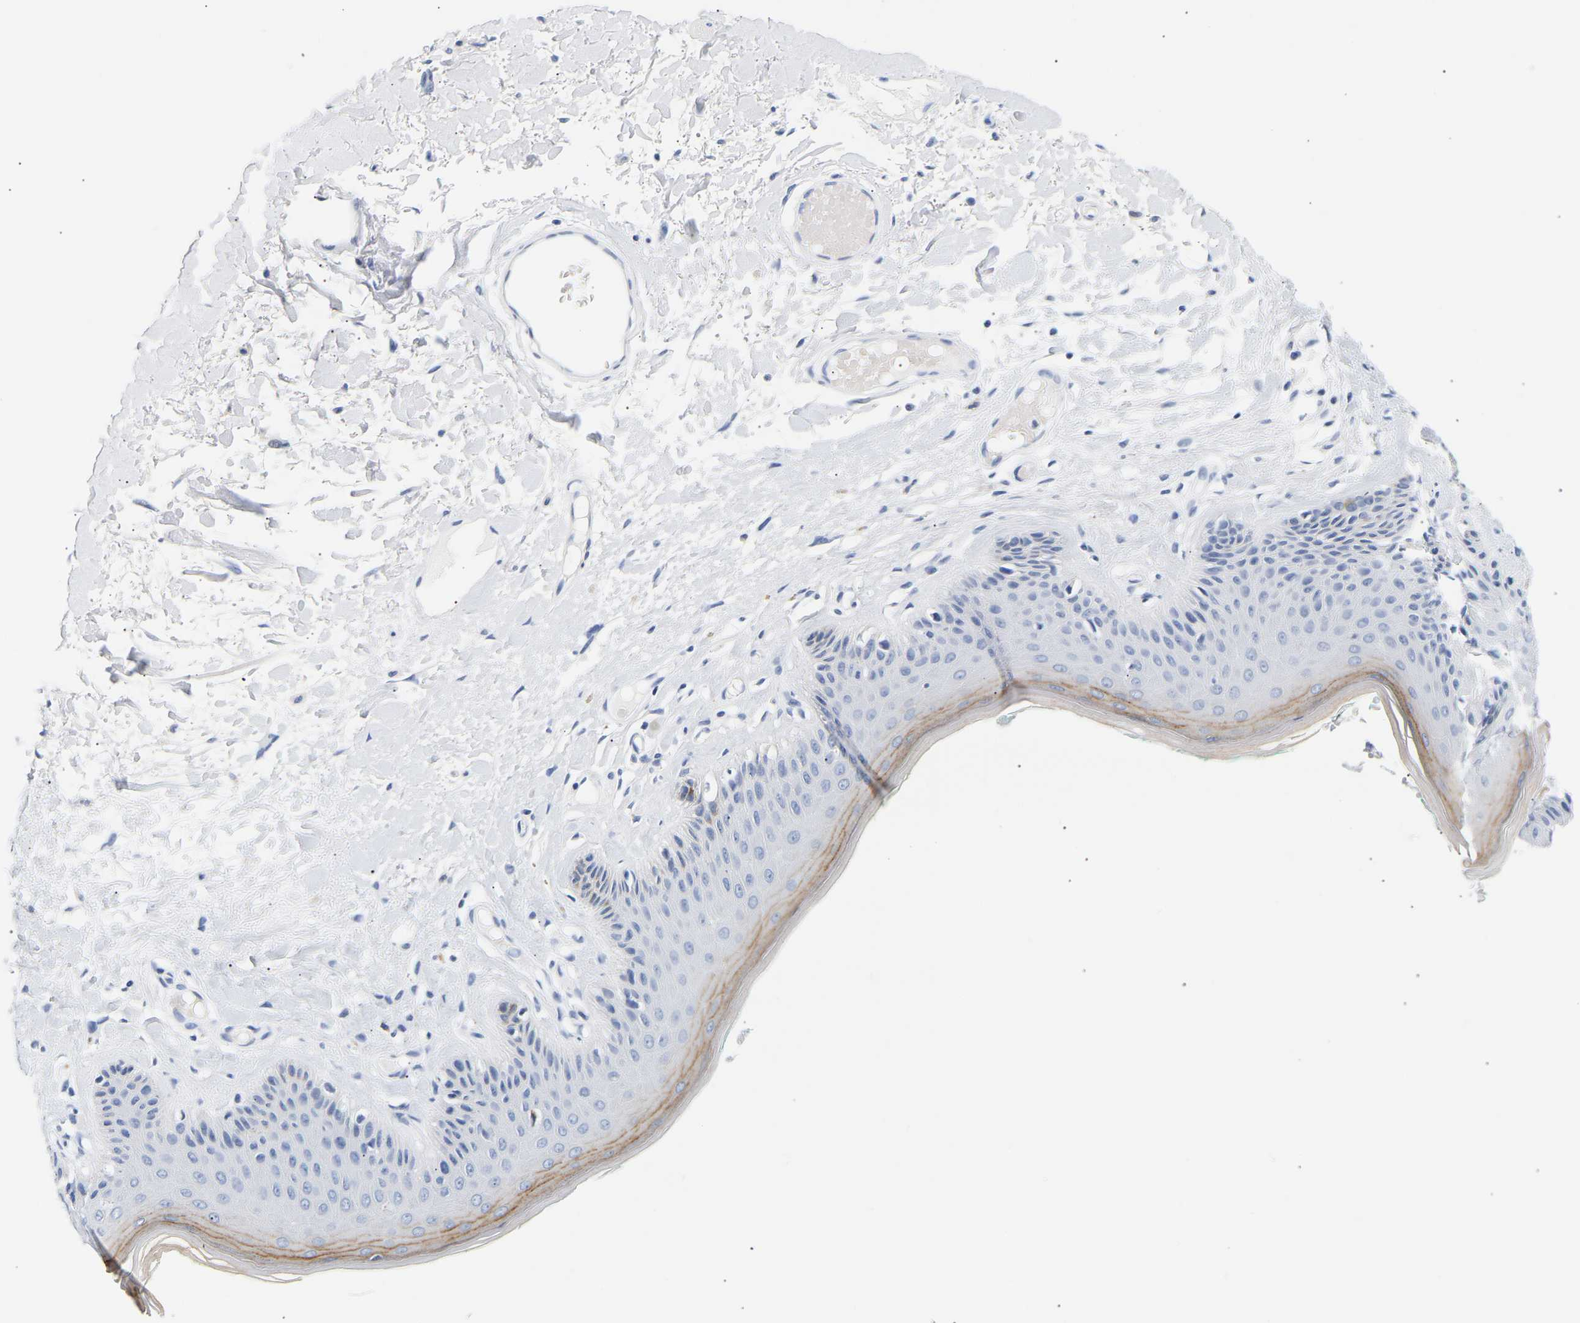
{"staining": {"intensity": "moderate", "quantity": "<25%", "location": "cytoplasmic/membranous"}, "tissue": "skin", "cell_type": "Epidermal cells", "image_type": "normal", "snomed": [{"axis": "morphology", "description": "Normal tissue, NOS"}, {"axis": "topography", "description": "Vulva"}], "caption": "High-magnification brightfield microscopy of normal skin stained with DAB (3,3'-diaminobenzidine) (brown) and counterstained with hematoxylin (blue). epidermal cells exhibit moderate cytoplasmic/membranous positivity is seen in about<25% of cells. The staining was performed using DAB (3,3'-diaminobenzidine), with brown indicating positive protein expression. Nuclei are stained blue with hematoxylin.", "gene": "SPINK2", "patient": {"sex": "female", "age": 73}}